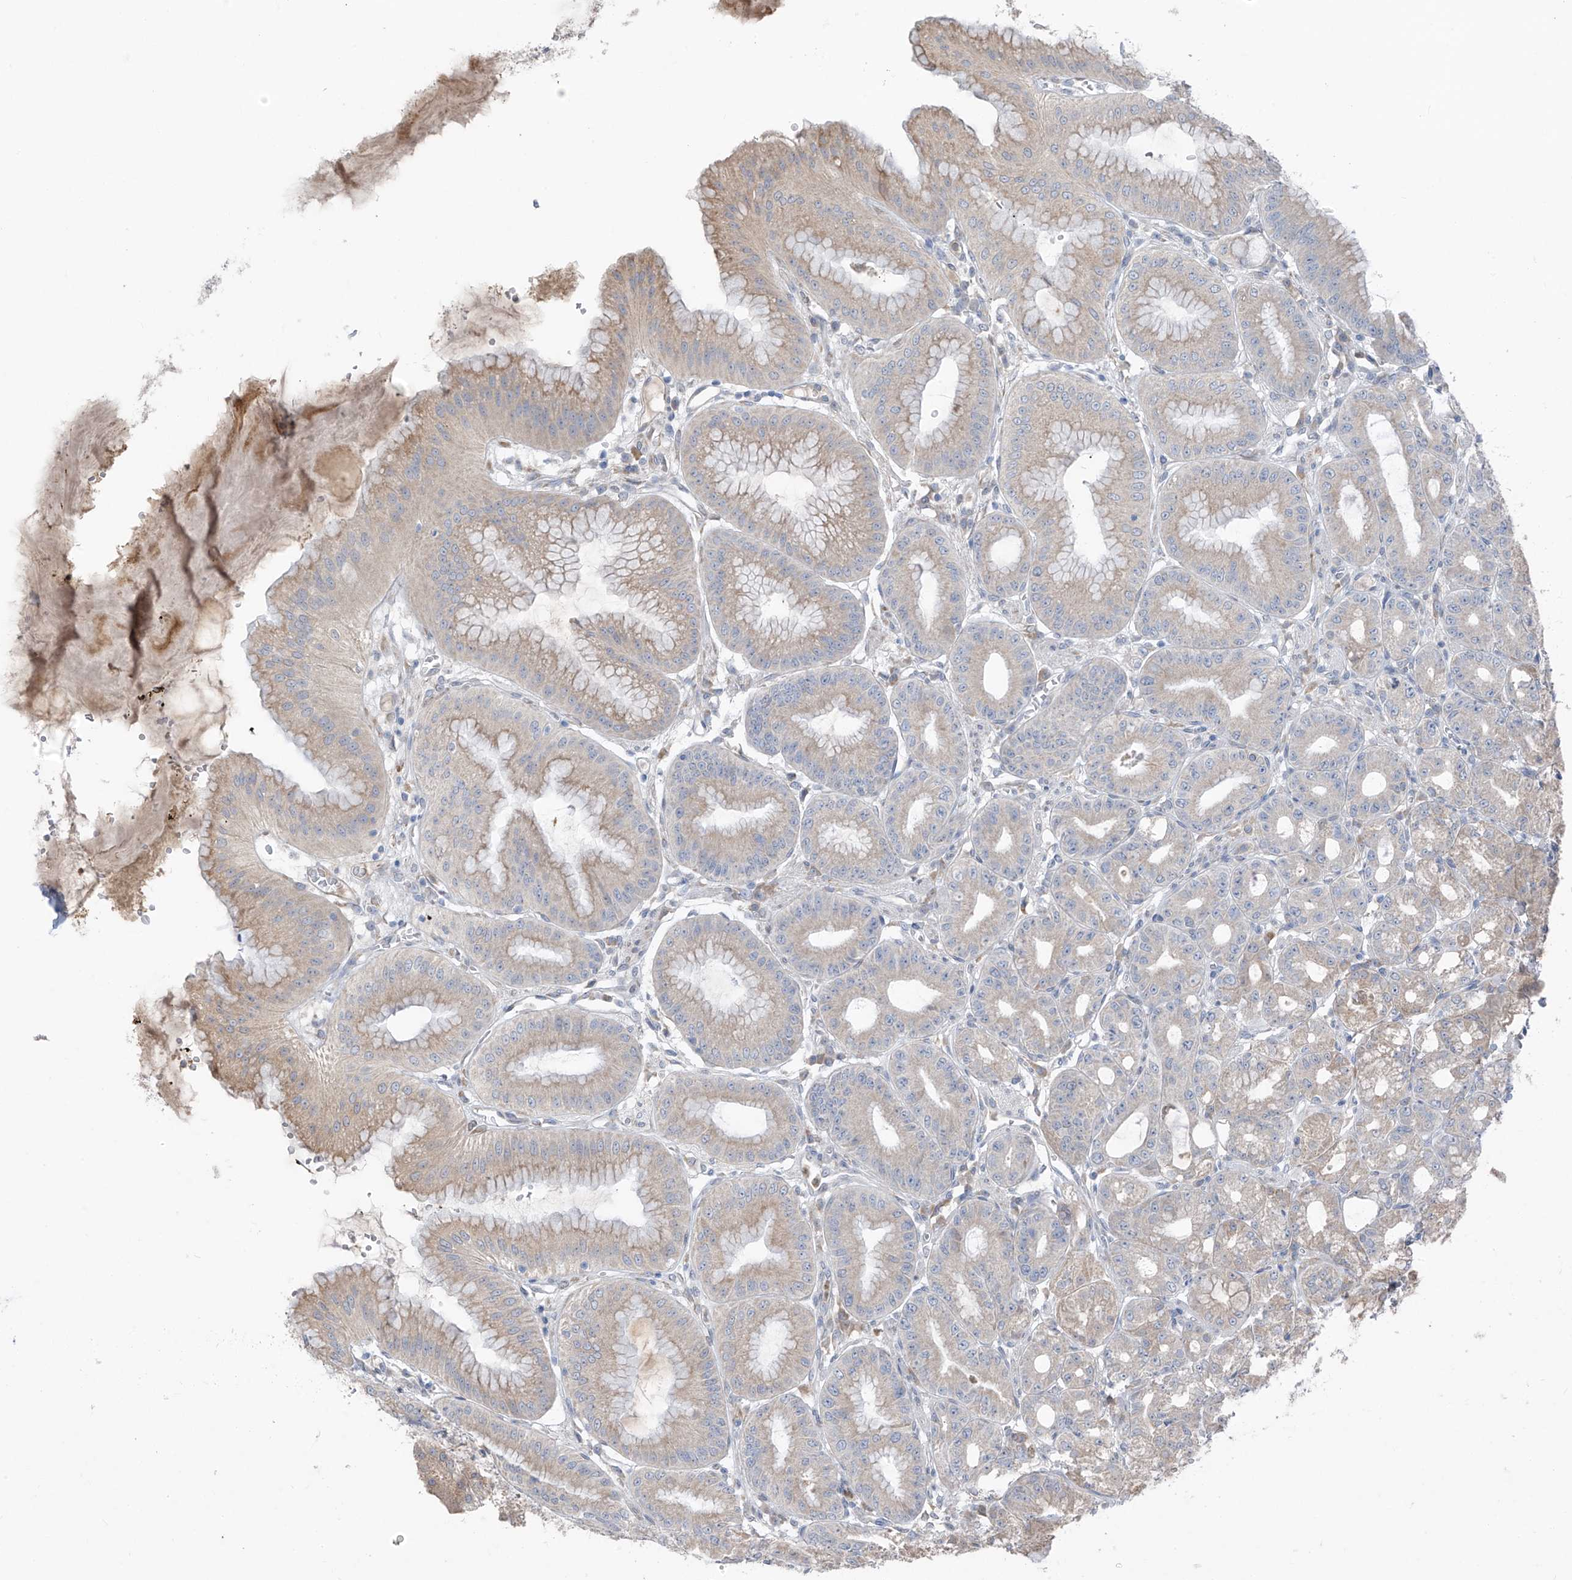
{"staining": {"intensity": "weak", "quantity": "25%-75%", "location": "cytoplasmic/membranous"}, "tissue": "stomach", "cell_type": "Glandular cells", "image_type": "normal", "snomed": [{"axis": "morphology", "description": "Normal tissue, NOS"}, {"axis": "topography", "description": "Stomach, lower"}], "caption": "High-power microscopy captured an IHC histopathology image of unremarkable stomach, revealing weak cytoplasmic/membranous expression in approximately 25%-75% of glandular cells.", "gene": "CYP4V2", "patient": {"sex": "male", "age": 71}}